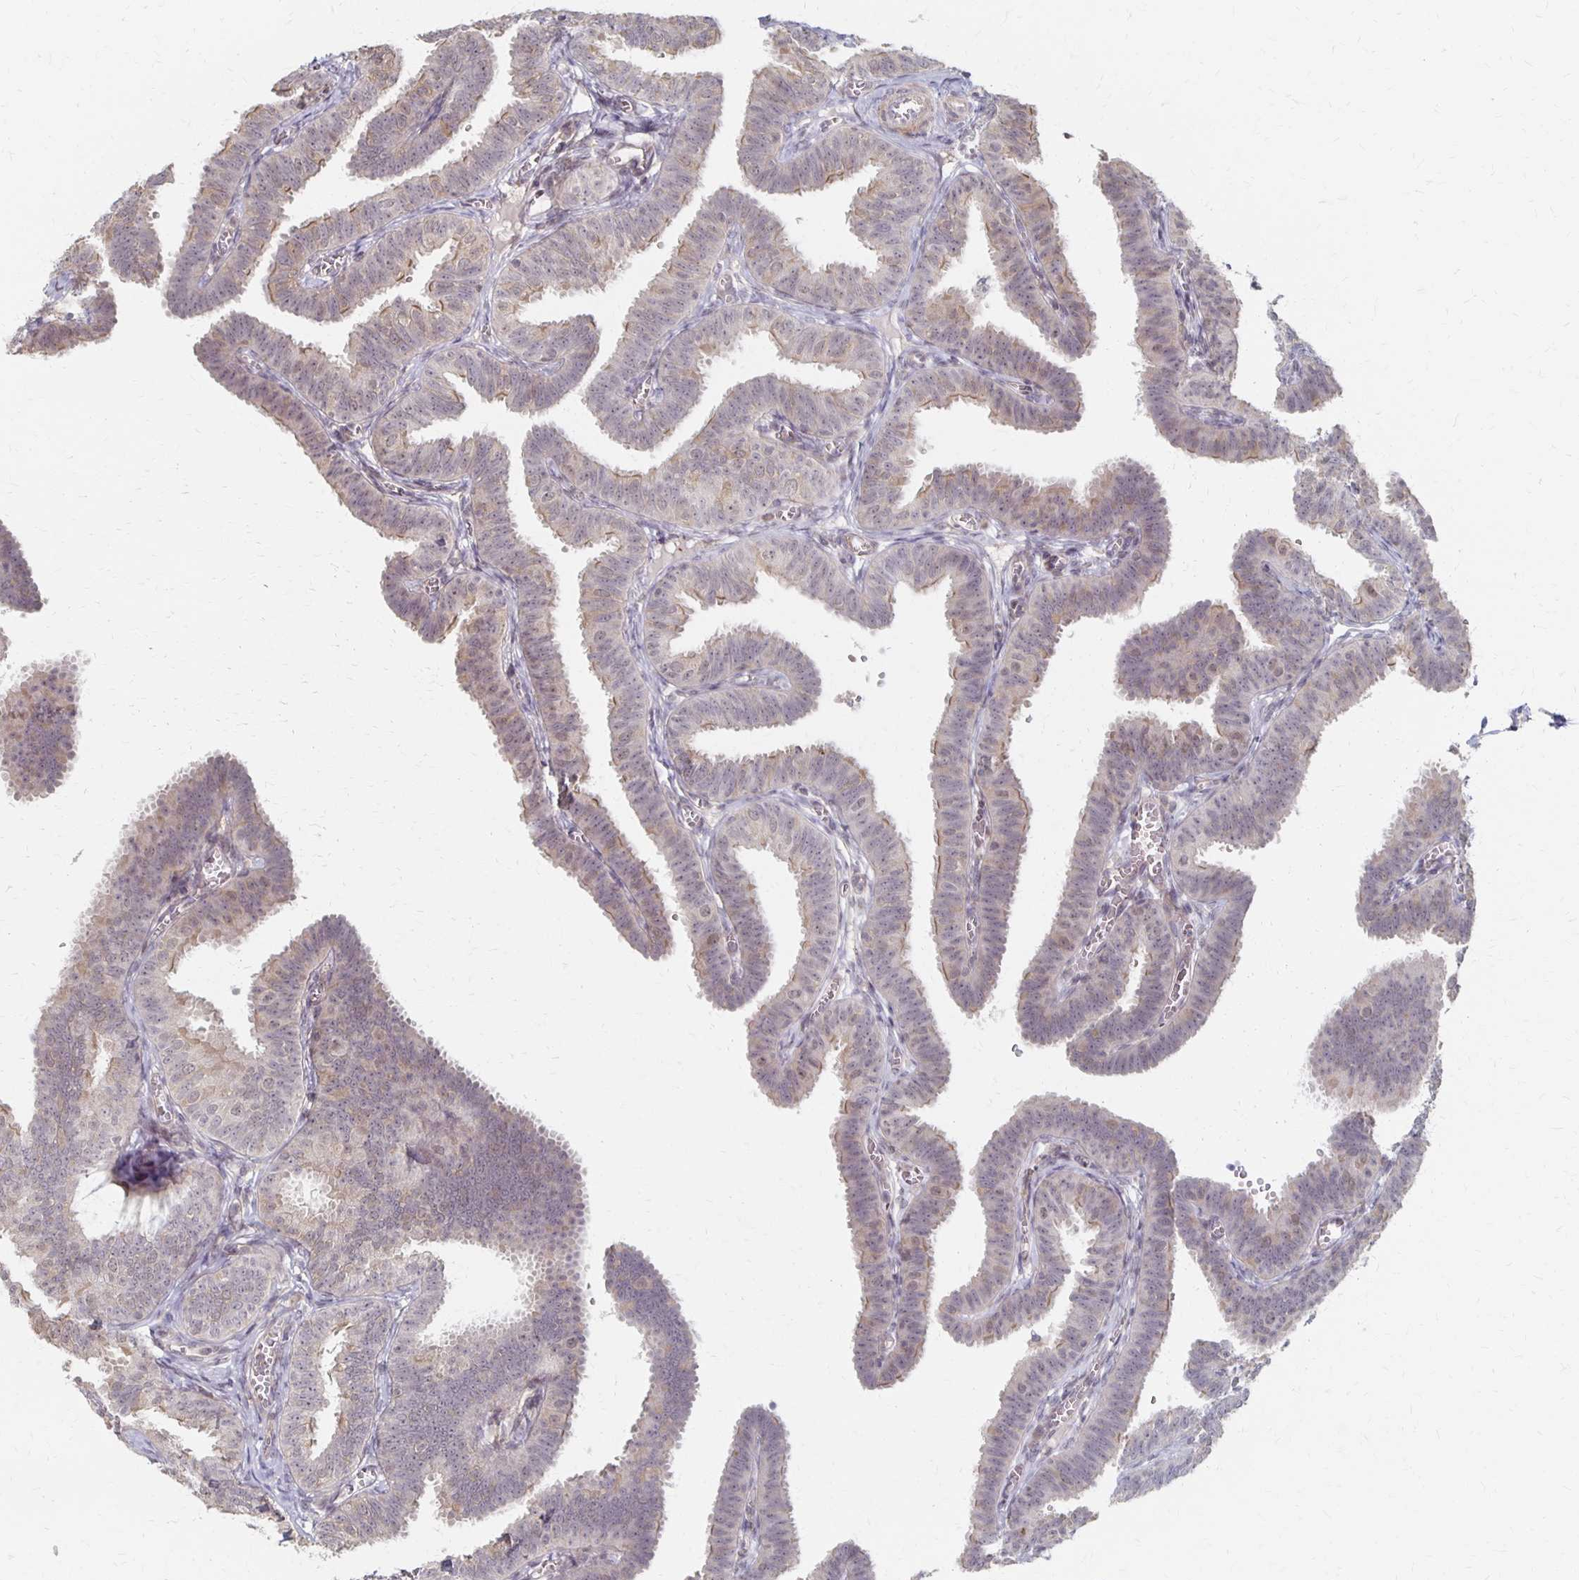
{"staining": {"intensity": "weak", "quantity": "25%-75%", "location": "cytoplasmic/membranous"}, "tissue": "fallopian tube", "cell_type": "Glandular cells", "image_type": "normal", "snomed": [{"axis": "morphology", "description": "Normal tissue, NOS"}, {"axis": "topography", "description": "Fallopian tube"}], "caption": "Brown immunohistochemical staining in benign human fallopian tube exhibits weak cytoplasmic/membranous expression in about 25%-75% of glandular cells.", "gene": "PRKCB", "patient": {"sex": "female", "age": 25}}